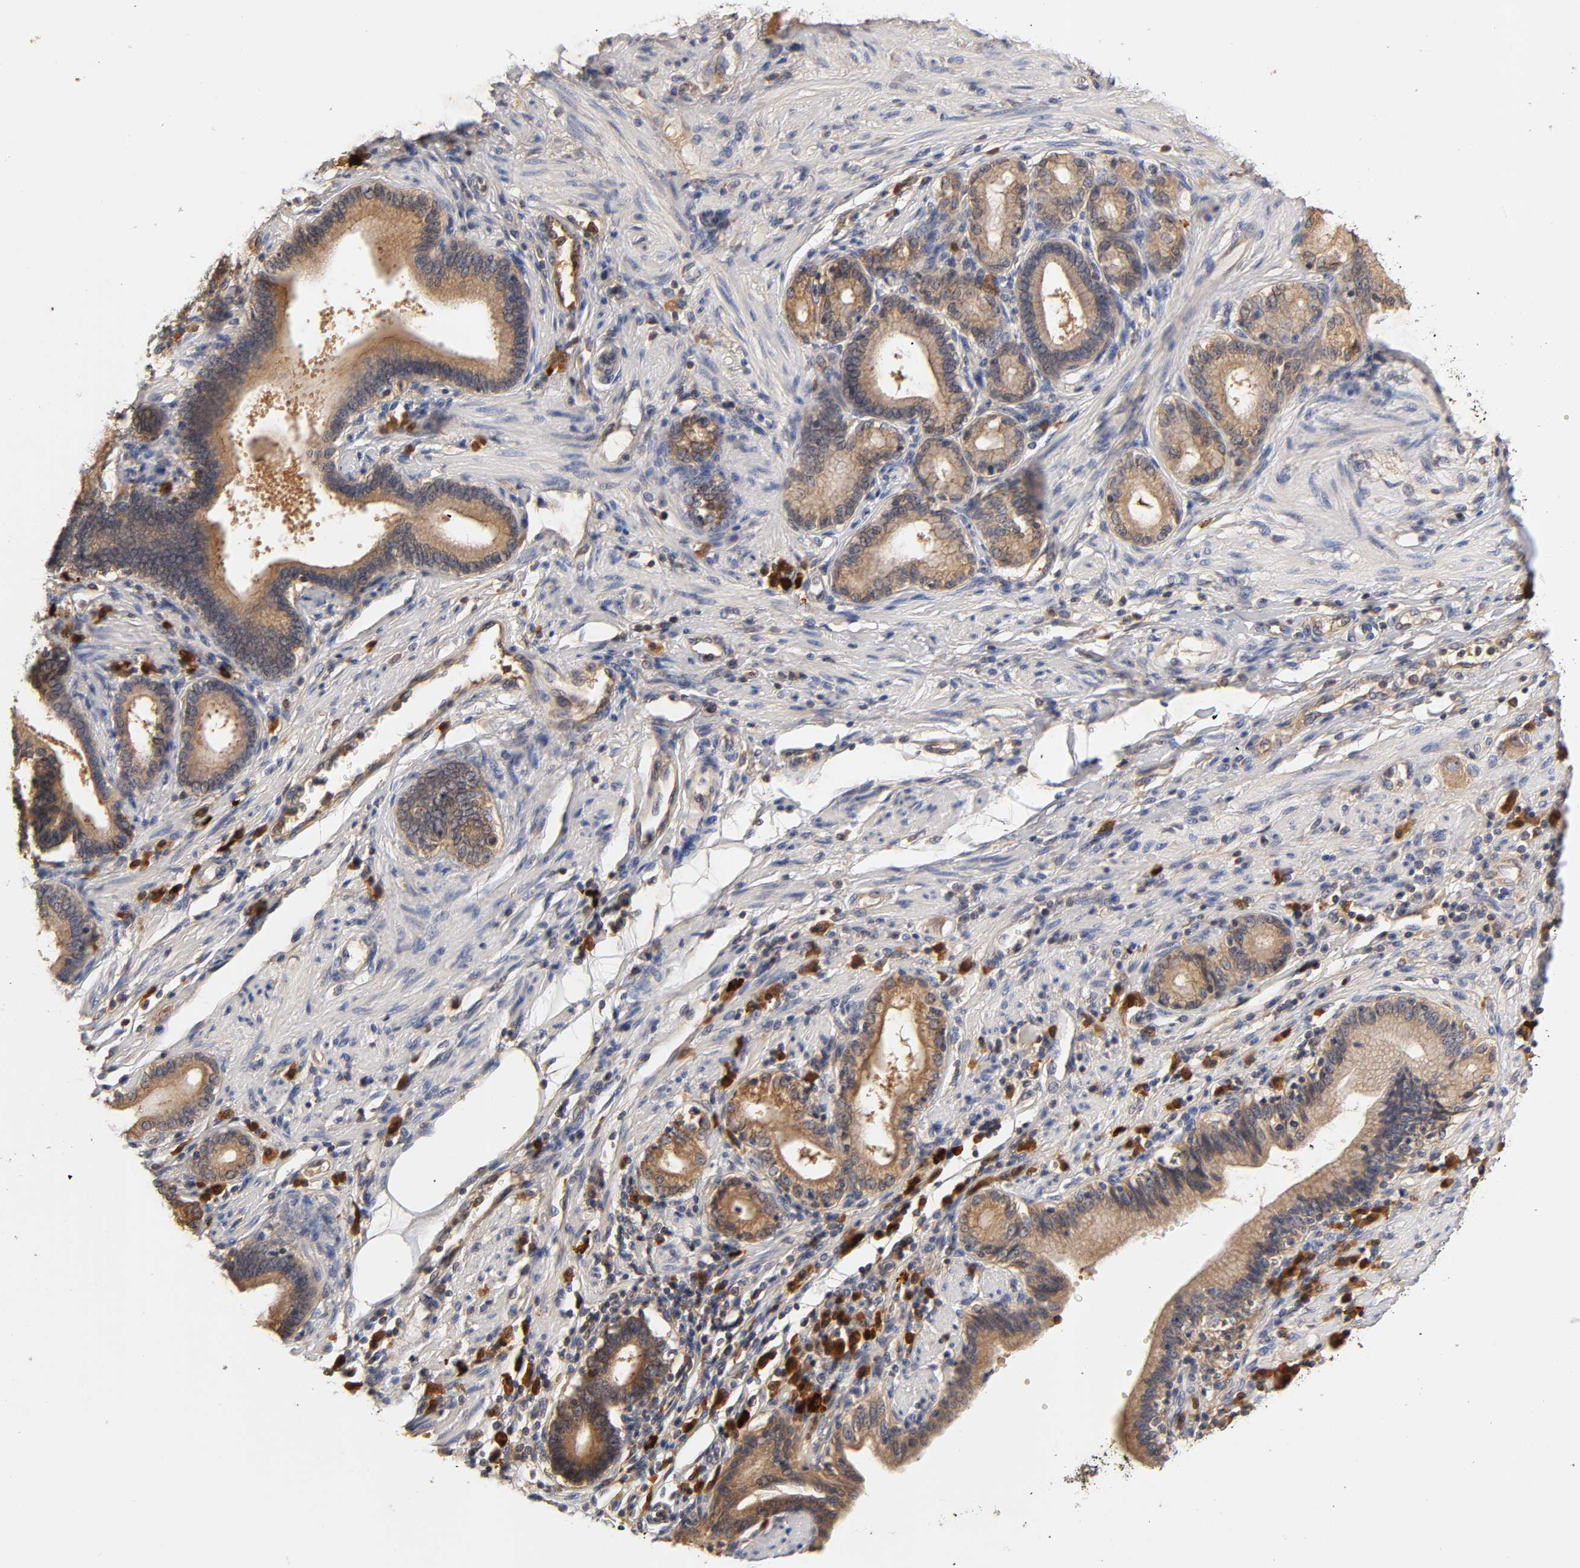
{"staining": {"intensity": "moderate", "quantity": ">75%", "location": "cytoplasmic/membranous"}, "tissue": "pancreatic cancer", "cell_type": "Tumor cells", "image_type": "cancer", "snomed": [{"axis": "morphology", "description": "Adenocarcinoma, NOS"}, {"axis": "topography", "description": "Pancreas"}], "caption": "High-power microscopy captured an immunohistochemistry (IHC) micrograph of pancreatic cancer, revealing moderate cytoplasmic/membranous positivity in approximately >75% of tumor cells.", "gene": "RPS29", "patient": {"sex": "female", "age": 48}}